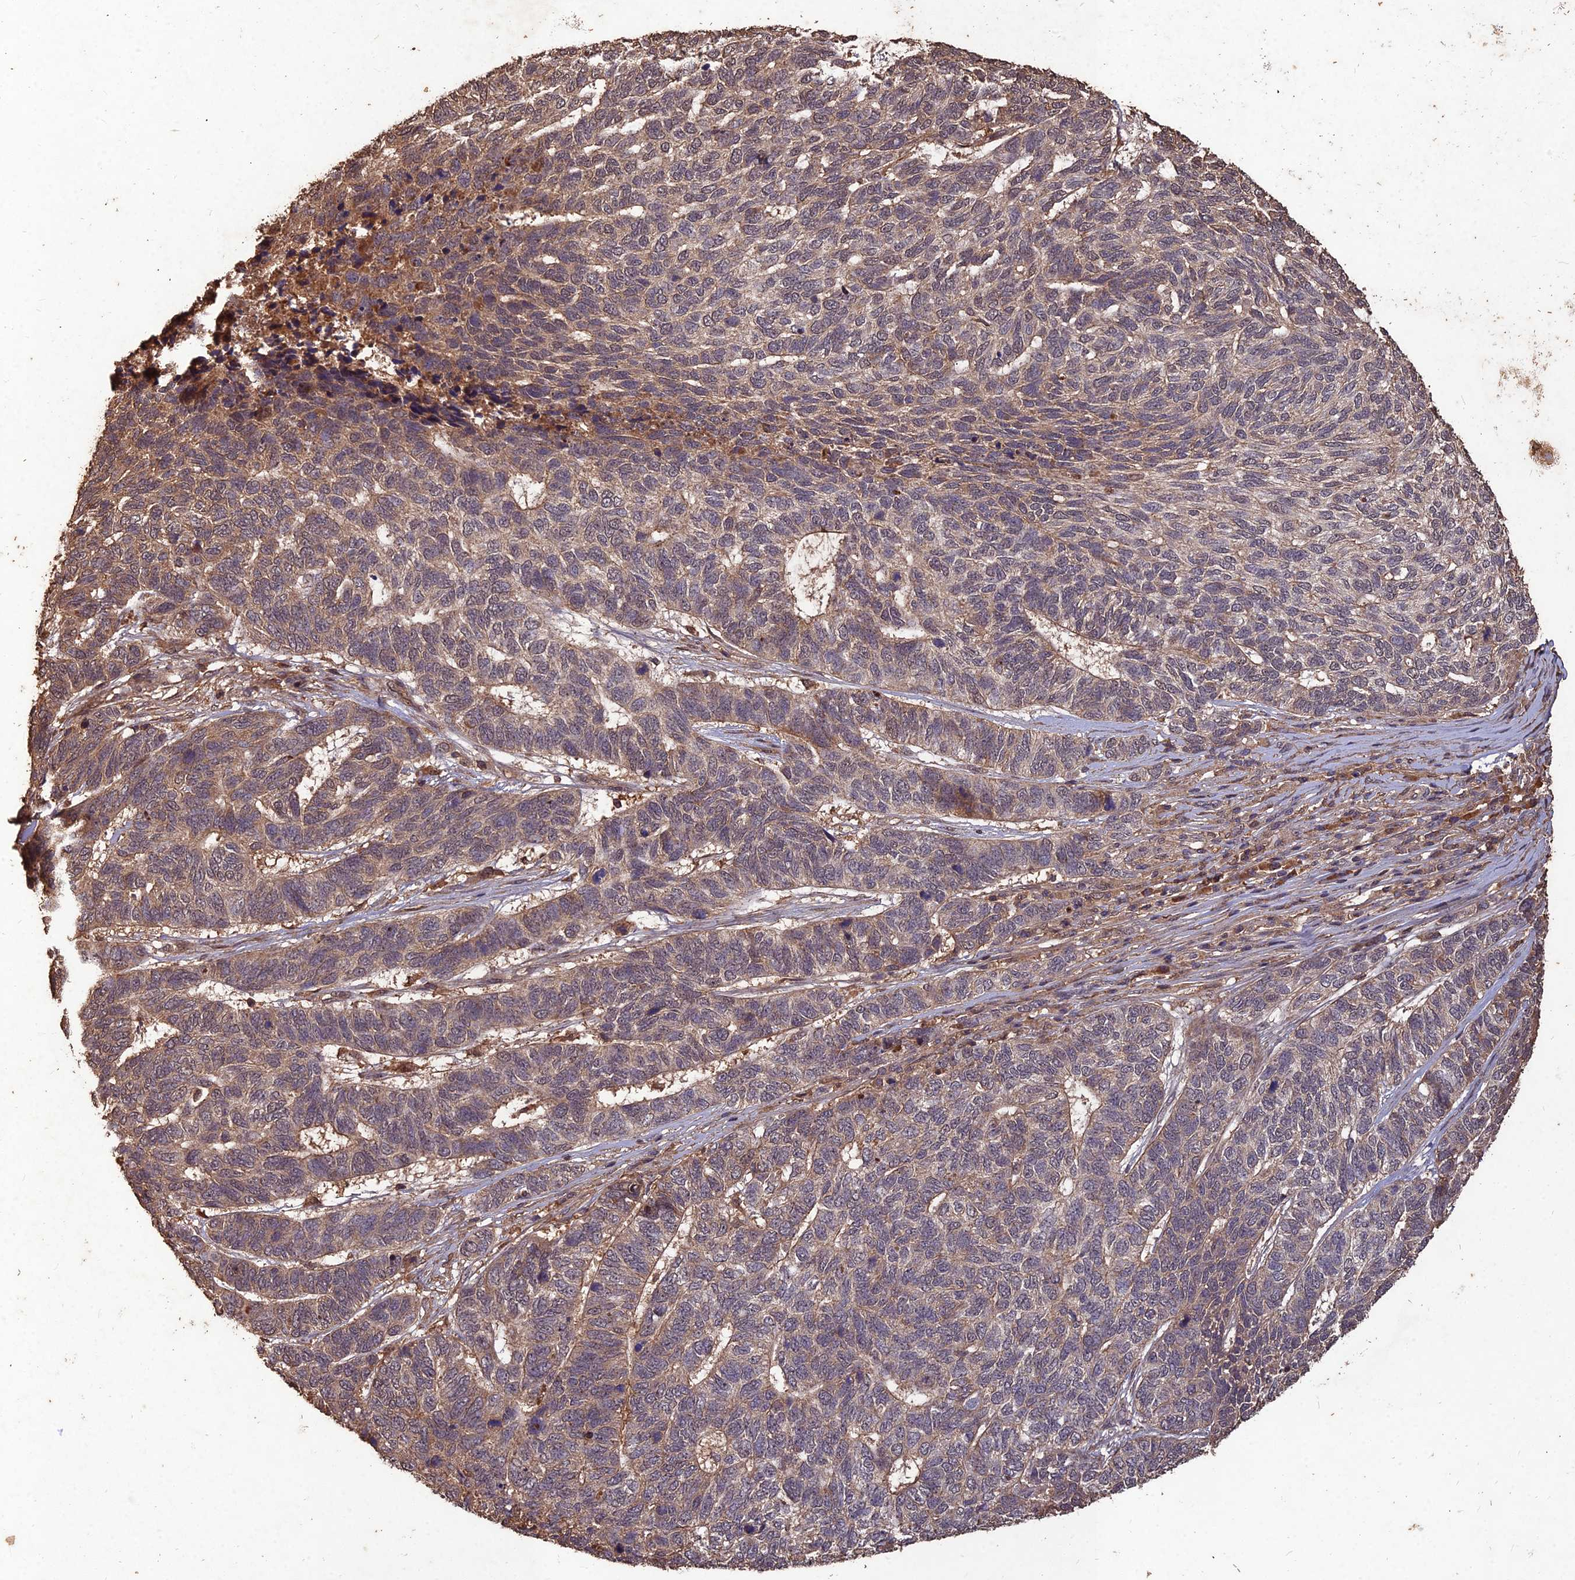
{"staining": {"intensity": "weak", "quantity": "25%-75%", "location": "cytoplasmic/membranous"}, "tissue": "skin cancer", "cell_type": "Tumor cells", "image_type": "cancer", "snomed": [{"axis": "morphology", "description": "Basal cell carcinoma"}, {"axis": "topography", "description": "Skin"}], "caption": "Immunohistochemical staining of skin cancer (basal cell carcinoma) displays low levels of weak cytoplasmic/membranous staining in about 25%-75% of tumor cells.", "gene": "SYMPK", "patient": {"sex": "female", "age": 65}}